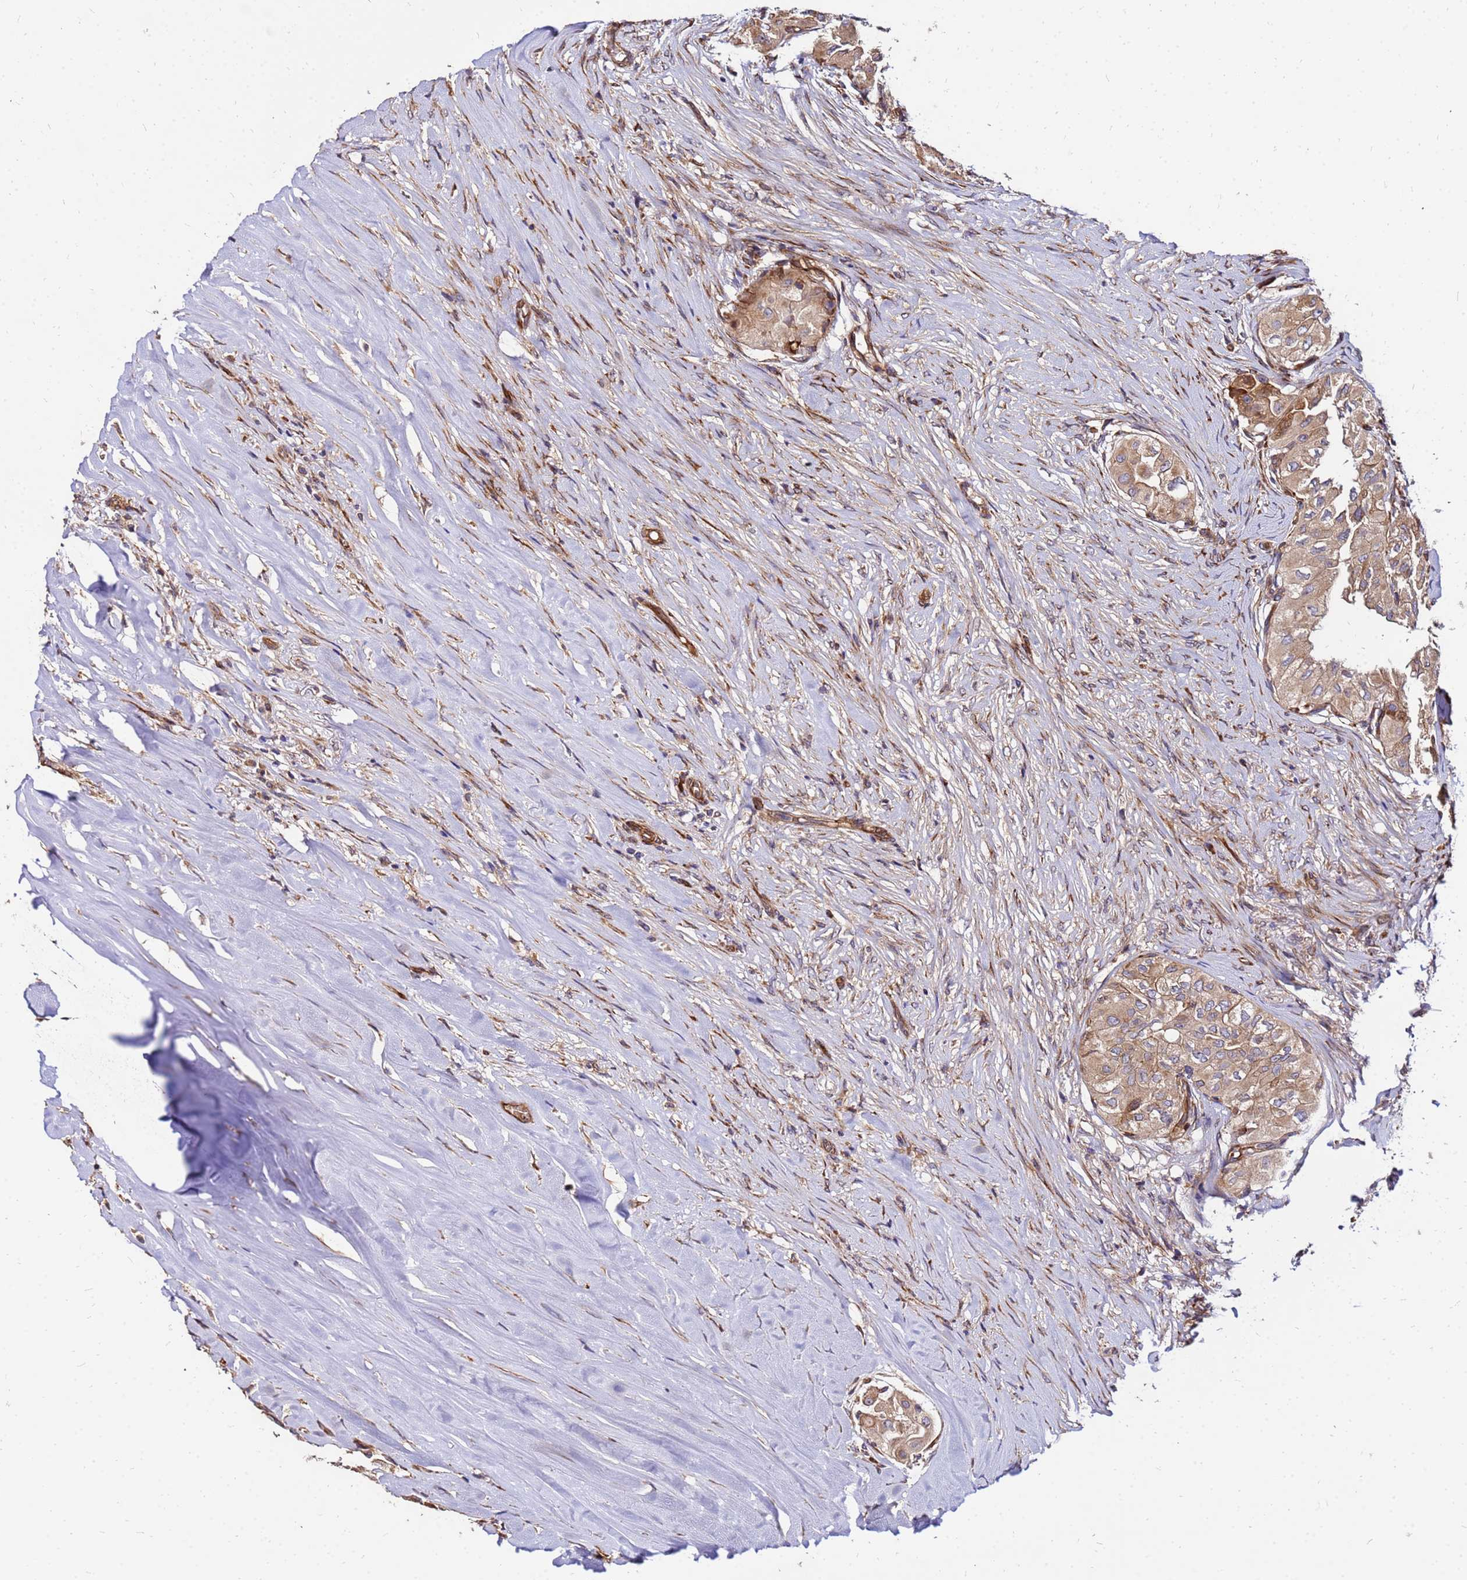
{"staining": {"intensity": "moderate", "quantity": ">75%", "location": "cytoplasmic/membranous"}, "tissue": "thyroid cancer", "cell_type": "Tumor cells", "image_type": "cancer", "snomed": [{"axis": "morphology", "description": "Papillary adenocarcinoma, NOS"}, {"axis": "topography", "description": "Thyroid gland"}], "caption": "A brown stain shows moderate cytoplasmic/membranous staining of a protein in human thyroid papillary adenocarcinoma tumor cells. The staining was performed using DAB, with brown indicating positive protein expression. Nuclei are stained blue with hematoxylin.", "gene": "WWC2", "patient": {"sex": "female", "age": 59}}